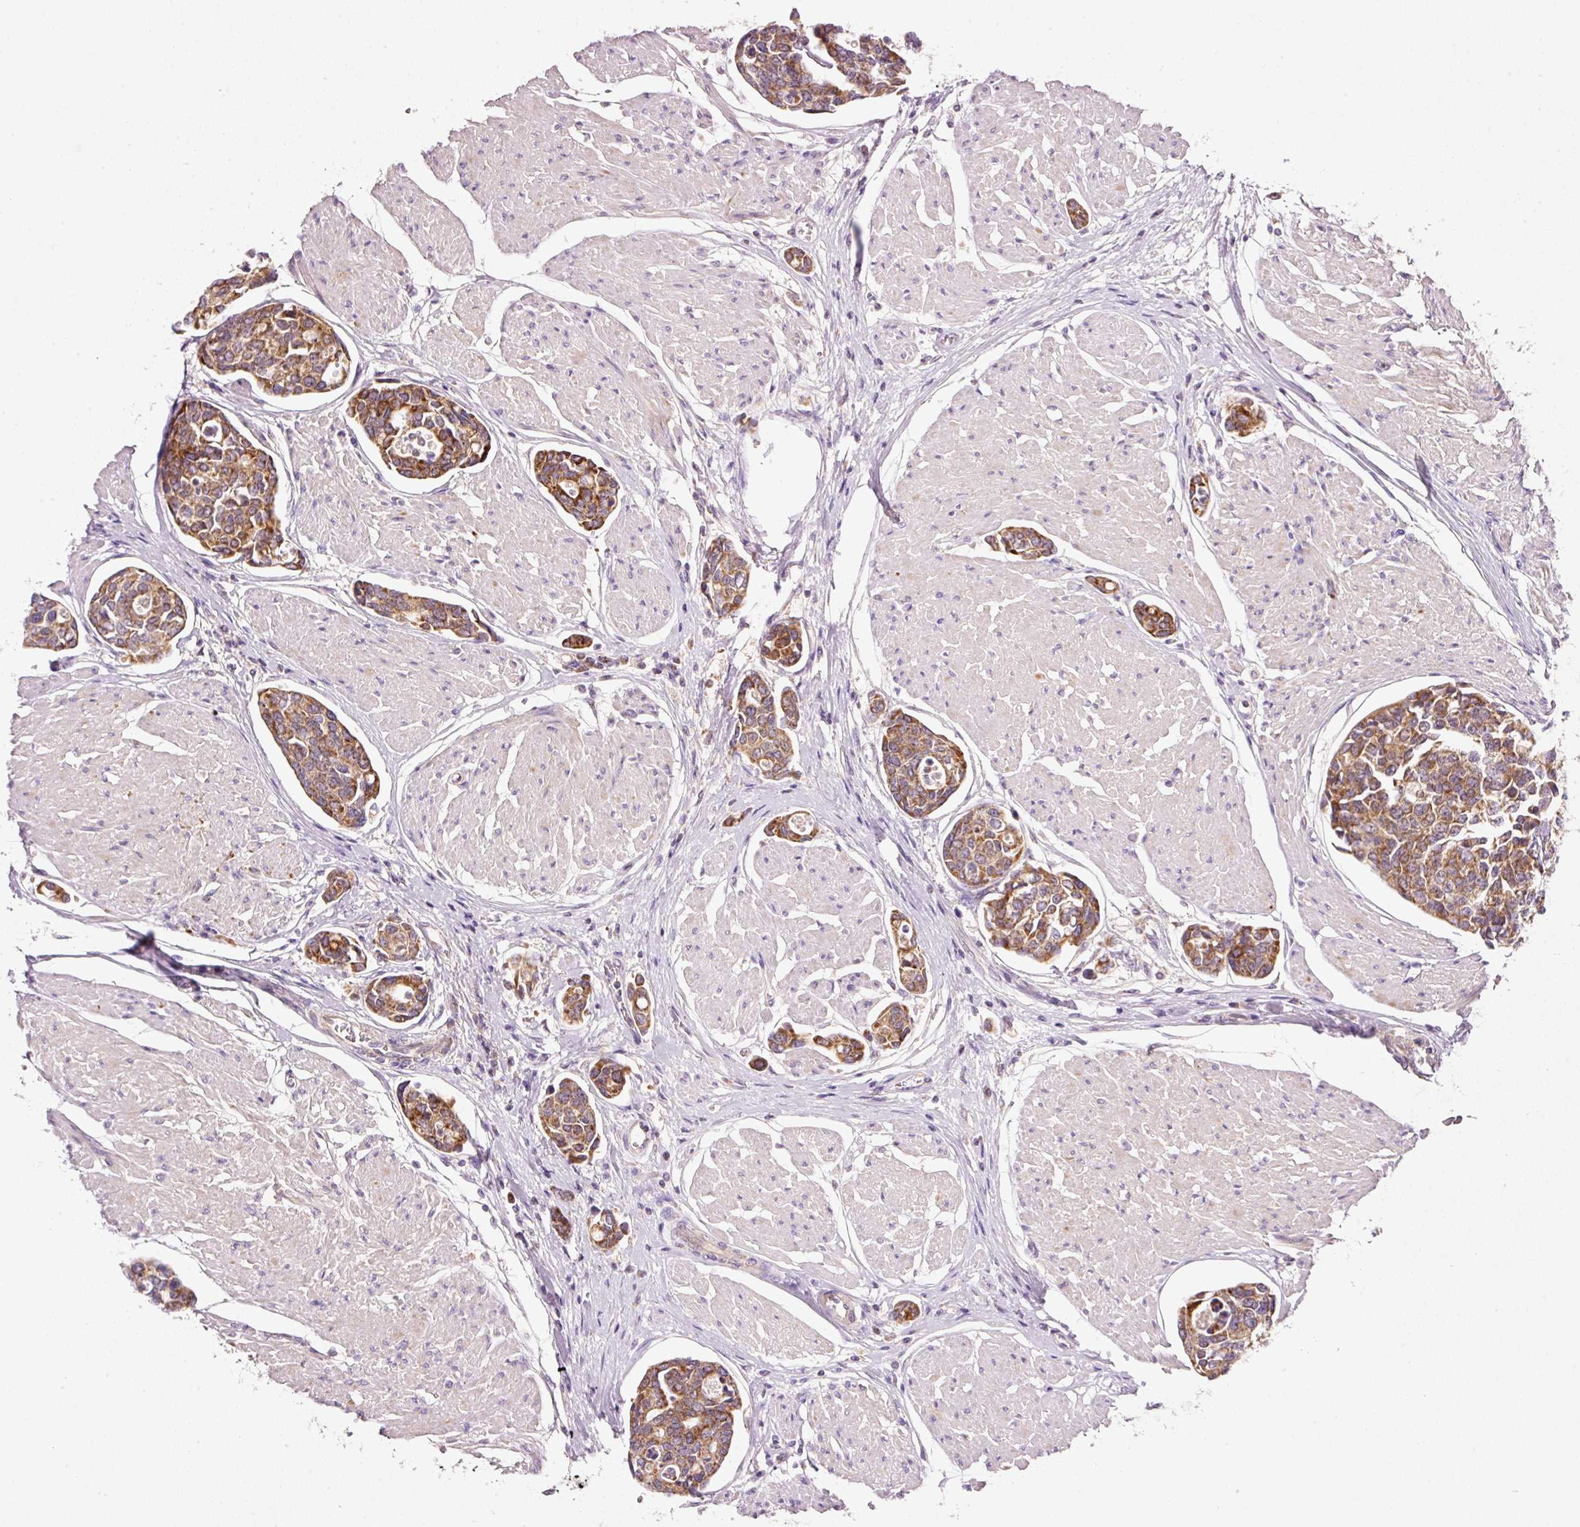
{"staining": {"intensity": "strong", "quantity": ">75%", "location": "cytoplasmic/membranous"}, "tissue": "urothelial cancer", "cell_type": "Tumor cells", "image_type": "cancer", "snomed": [{"axis": "morphology", "description": "Urothelial carcinoma, High grade"}, {"axis": "topography", "description": "Urinary bladder"}], "caption": "Urothelial cancer tissue demonstrates strong cytoplasmic/membranous staining in about >75% of tumor cells, visualized by immunohistochemistry. (Brightfield microscopy of DAB IHC at high magnification).", "gene": "FAM78B", "patient": {"sex": "male", "age": 78}}